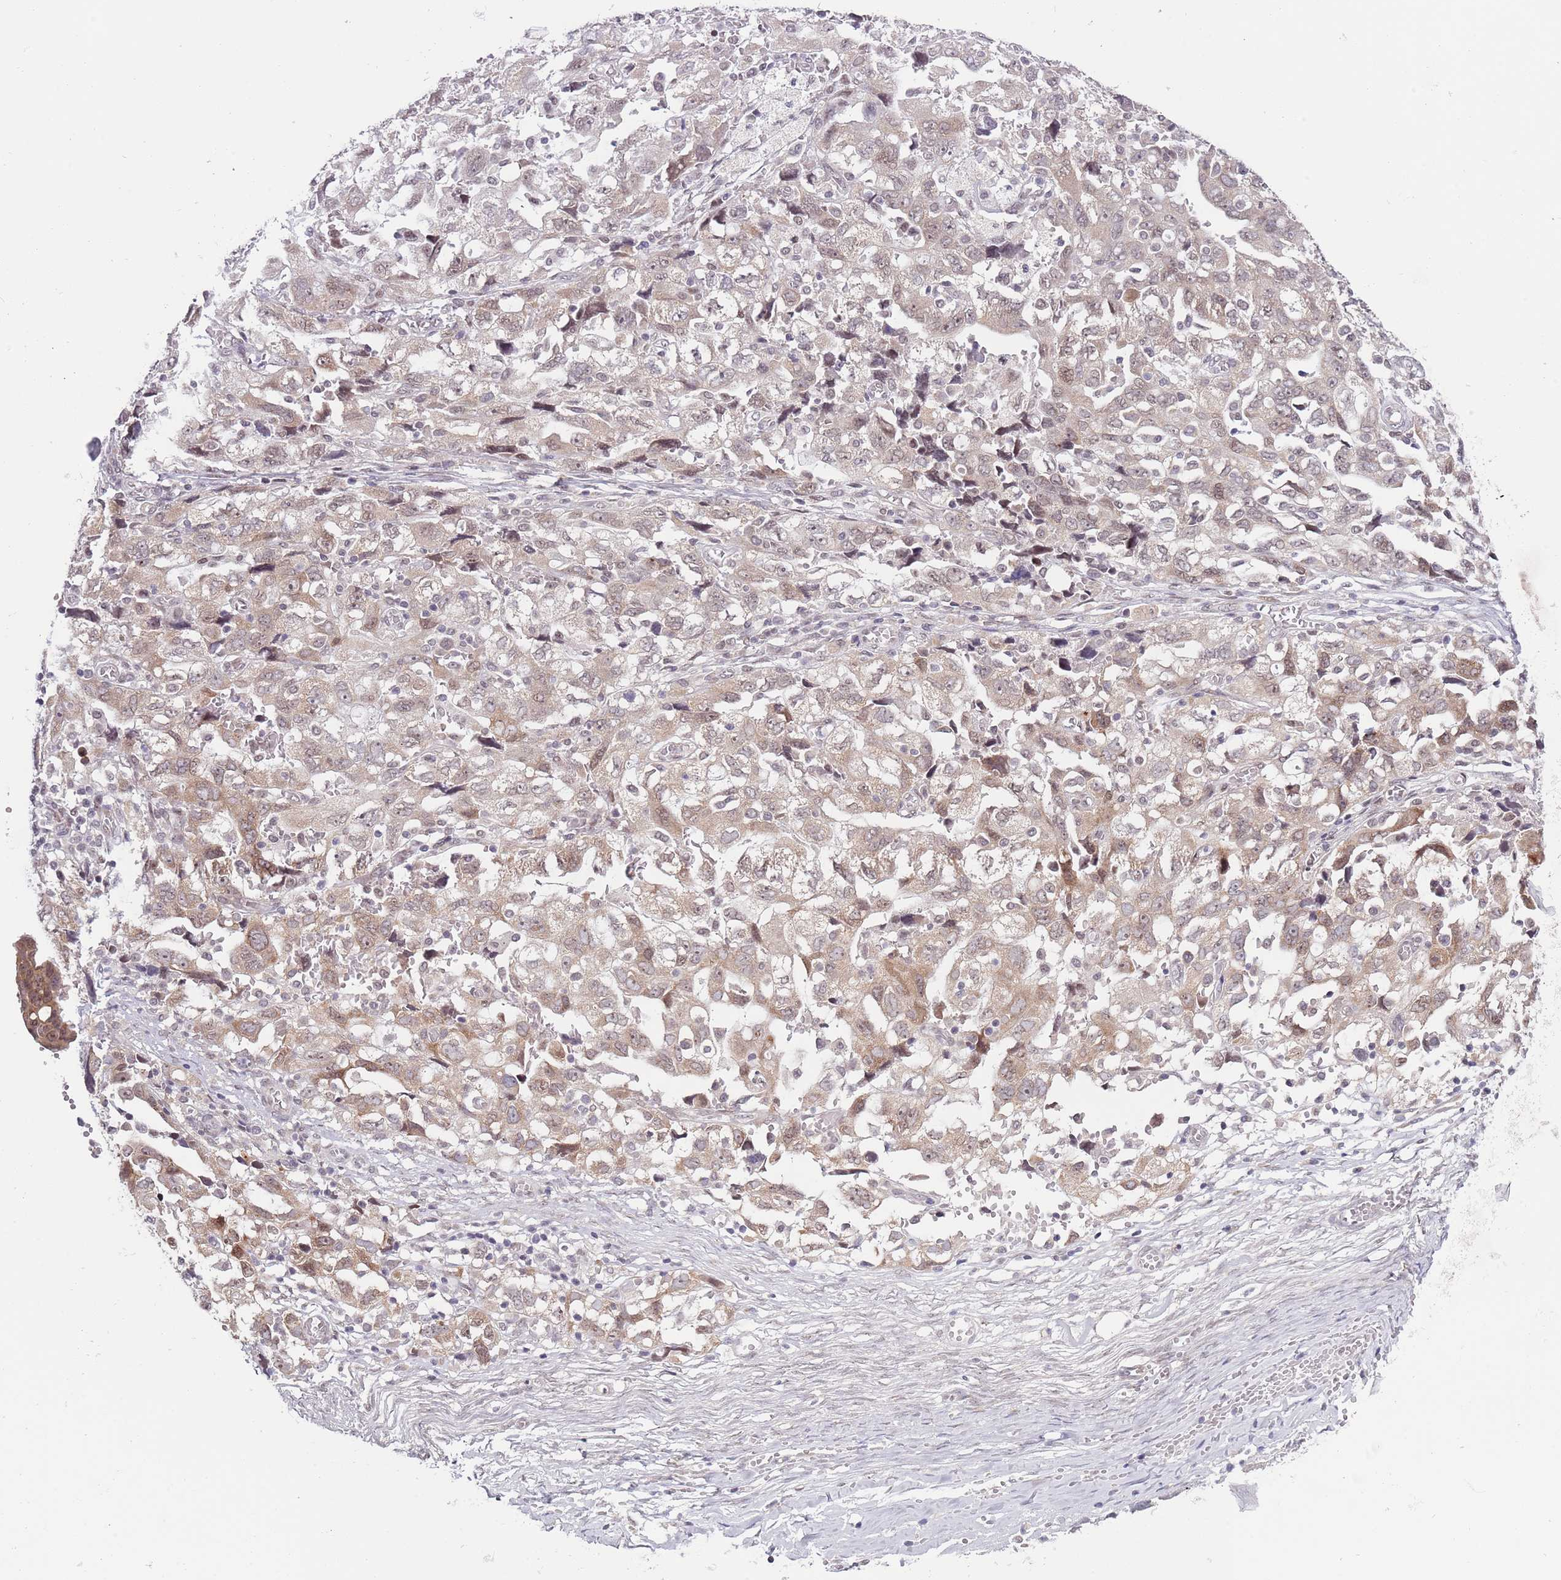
{"staining": {"intensity": "moderate", "quantity": "25%-75%", "location": "cytoplasmic/membranous,nuclear"}, "tissue": "ovarian cancer", "cell_type": "Tumor cells", "image_type": "cancer", "snomed": [{"axis": "morphology", "description": "Carcinoma, NOS"}, {"axis": "morphology", "description": "Cystadenocarcinoma, serous, NOS"}, {"axis": "topography", "description": "Ovary"}], "caption": "DAB (3,3'-diaminobenzidine) immunohistochemical staining of human serous cystadenocarcinoma (ovarian) displays moderate cytoplasmic/membranous and nuclear protein positivity in approximately 25%-75% of tumor cells. The staining was performed using DAB (3,3'-diaminobenzidine), with brown indicating positive protein expression. Nuclei are stained blue with hematoxylin.", "gene": "SLC25A32", "patient": {"sex": "female", "age": 69}}